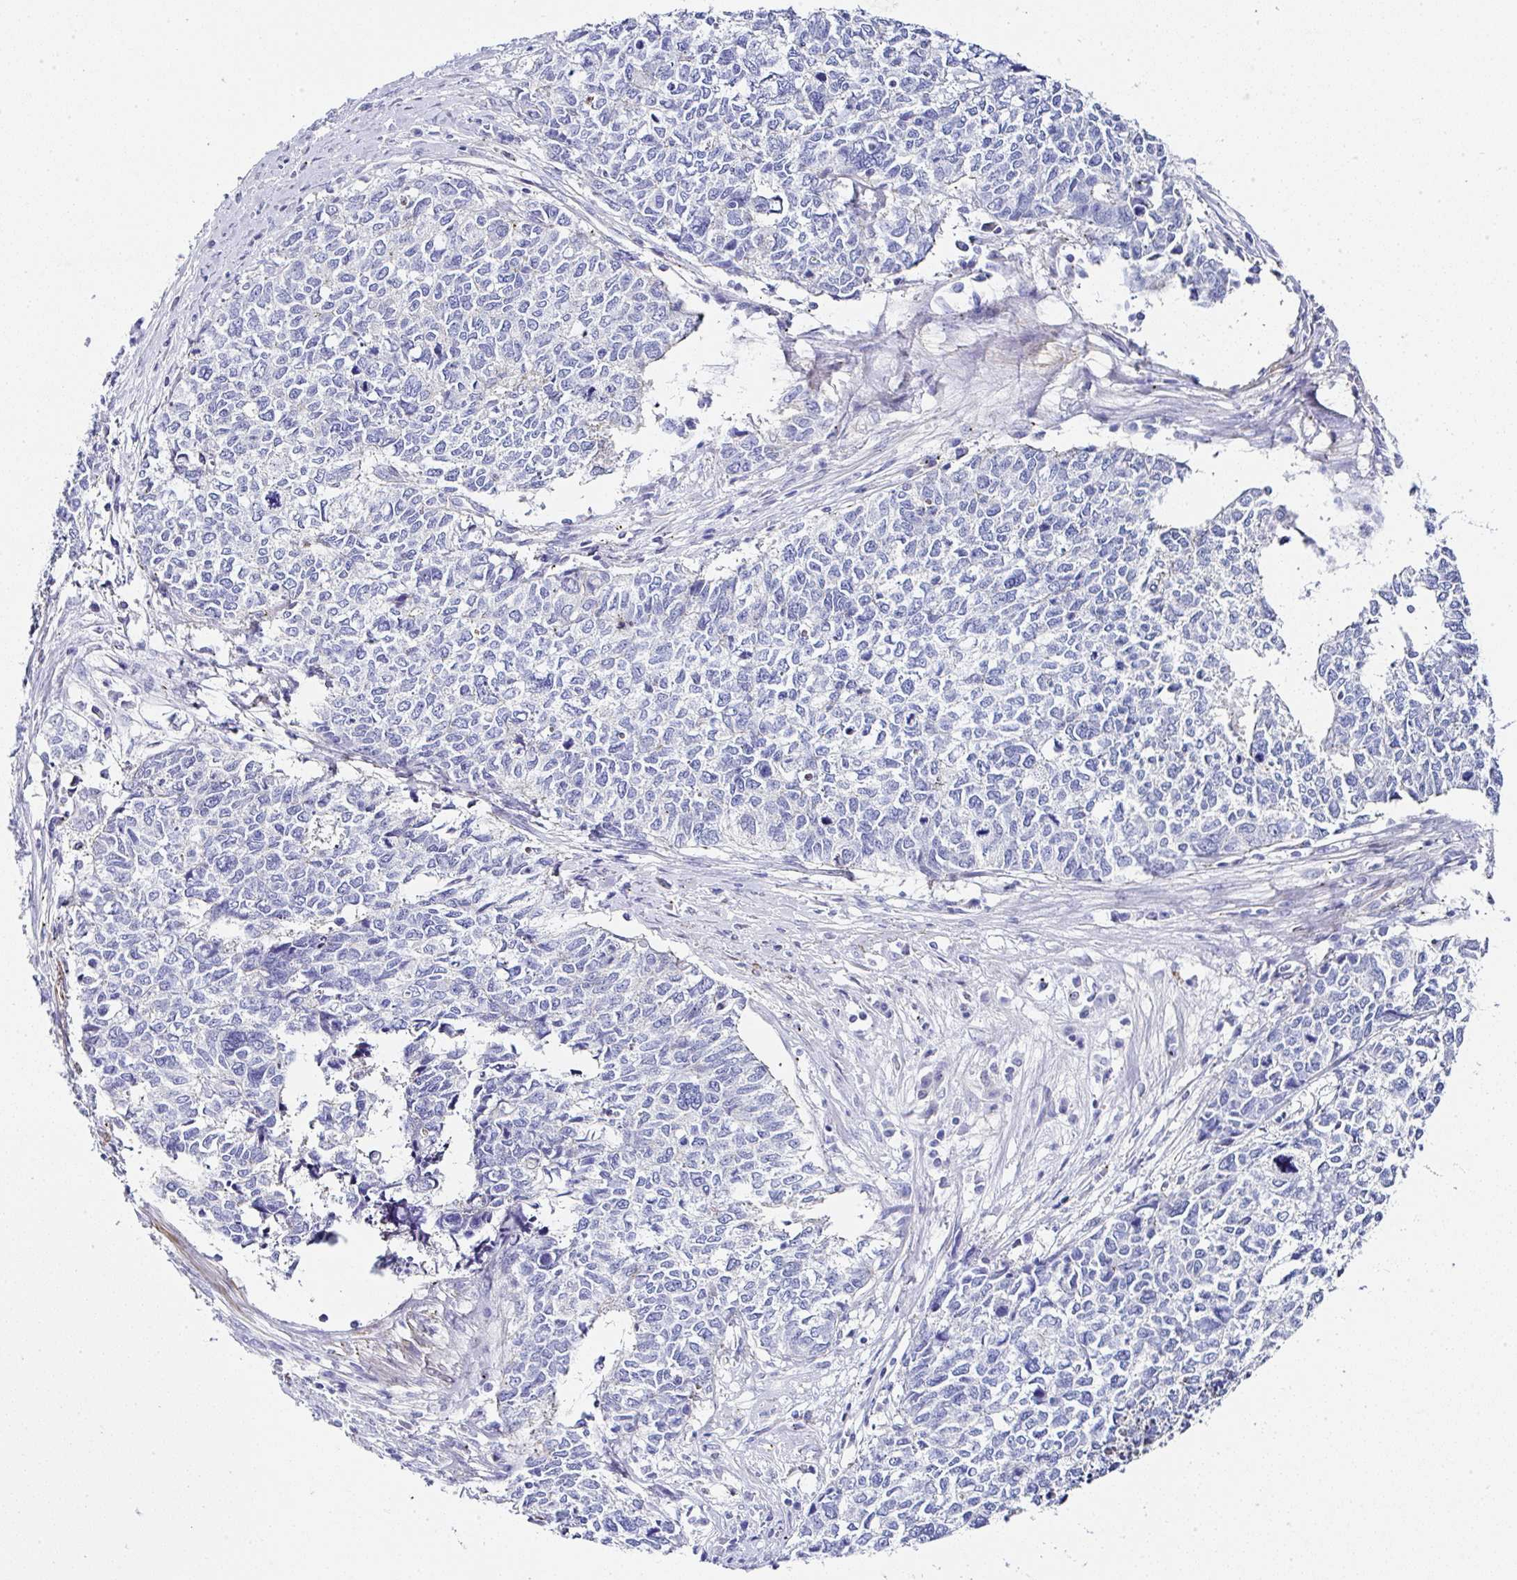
{"staining": {"intensity": "negative", "quantity": "none", "location": "none"}, "tissue": "cervical cancer", "cell_type": "Tumor cells", "image_type": "cancer", "snomed": [{"axis": "morphology", "description": "Adenocarcinoma, NOS"}, {"axis": "topography", "description": "Cervix"}], "caption": "Image shows no significant protein staining in tumor cells of cervical cancer.", "gene": "PPFIA4", "patient": {"sex": "female", "age": 63}}